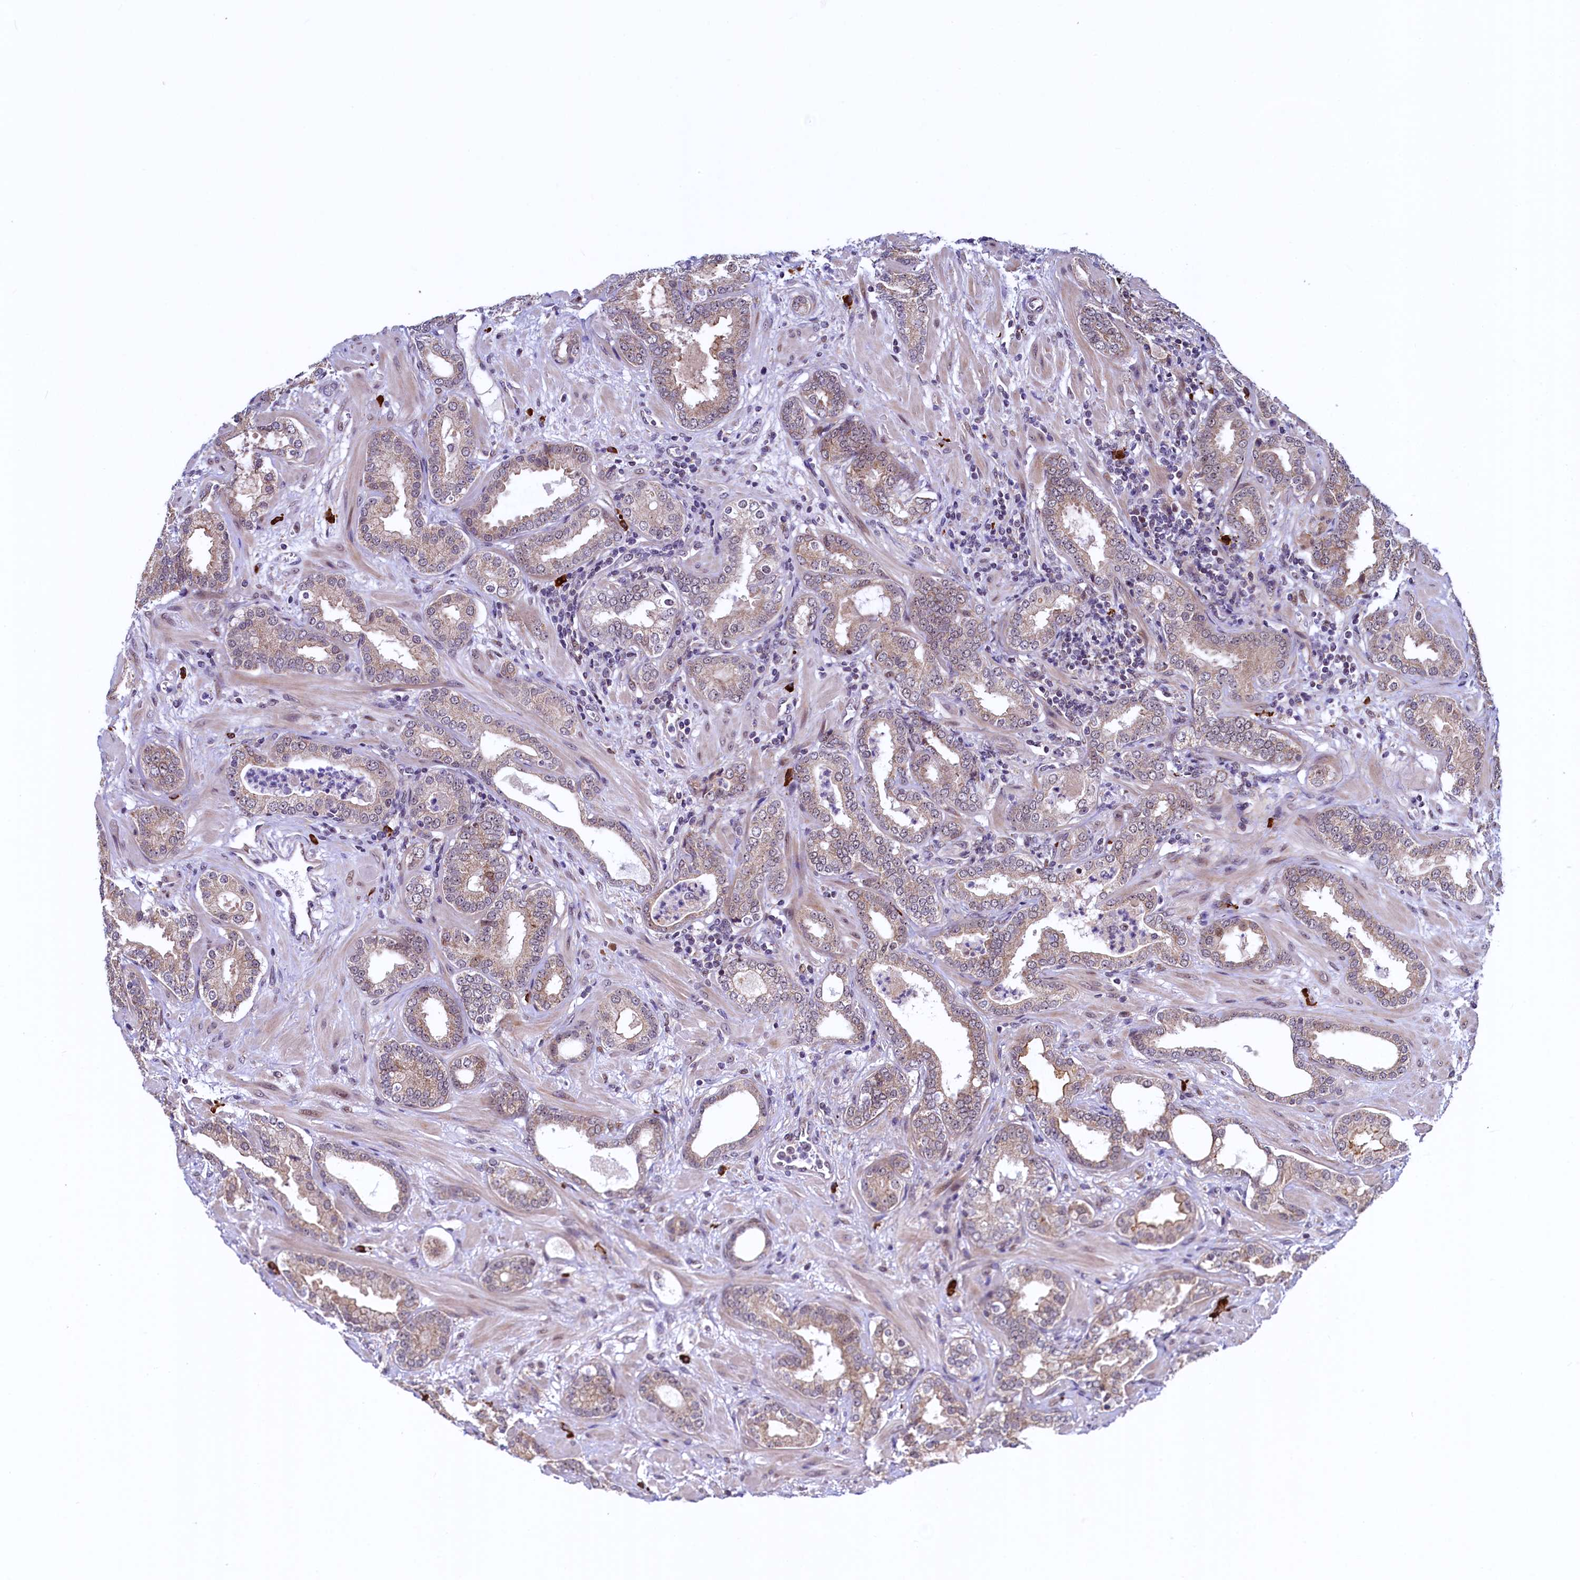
{"staining": {"intensity": "weak", "quantity": ">75%", "location": "cytoplasmic/membranous"}, "tissue": "prostate cancer", "cell_type": "Tumor cells", "image_type": "cancer", "snomed": [{"axis": "morphology", "description": "Adenocarcinoma, High grade"}, {"axis": "topography", "description": "Prostate"}], "caption": "There is low levels of weak cytoplasmic/membranous positivity in tumor cells of prostate high-grade adenocarcinoma, as demonstrated by immunohistochemical staining (brown color).", "gene": "RBFA", "patient": {"sex": "male", "age": 64}}